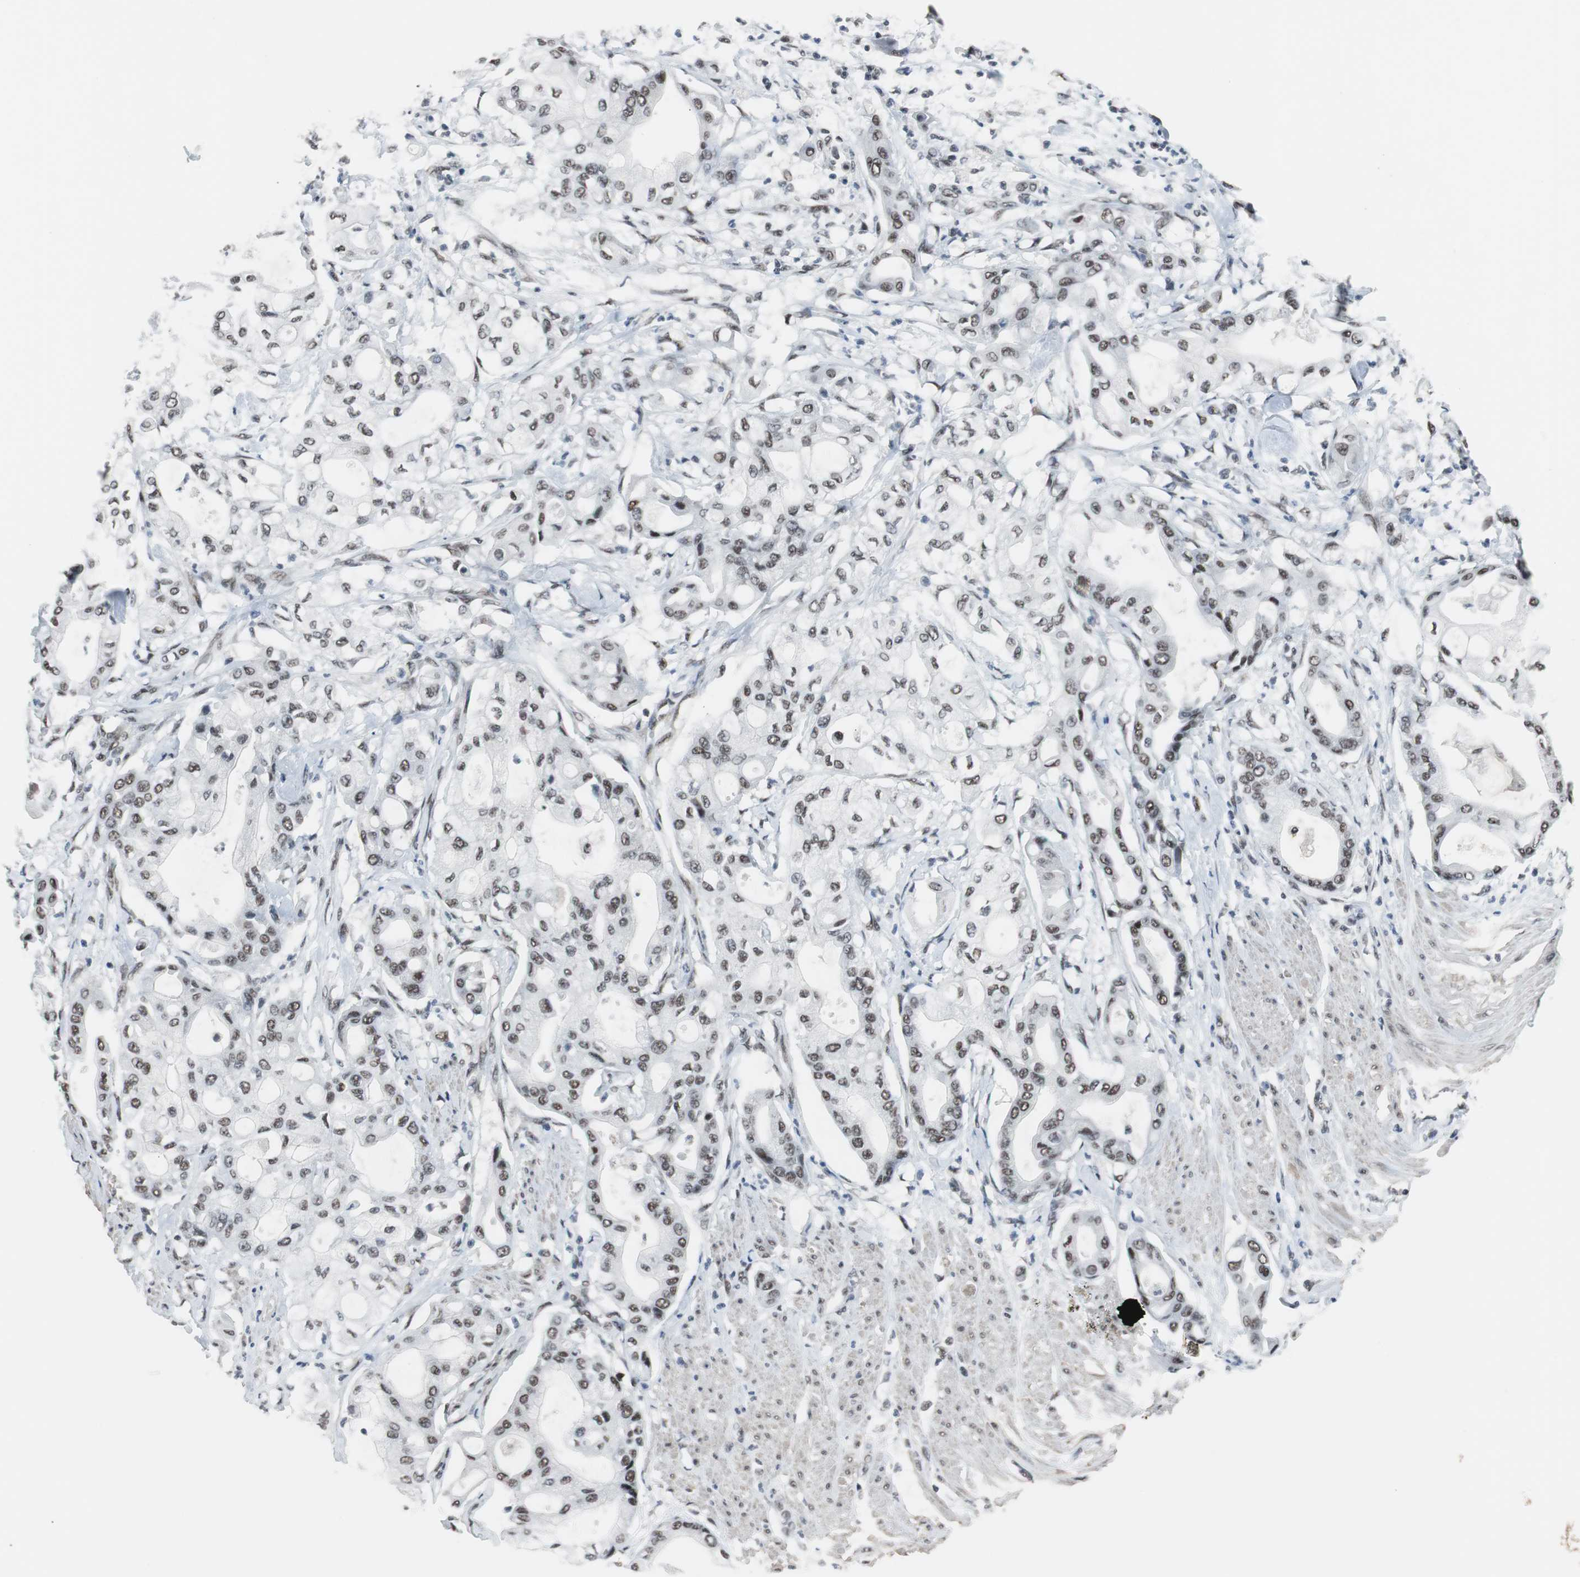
{"staining": {"intensity": "moderate", "quantity": ">75%", "location": "nuclear"}, "tissue": "pancreatic cancer", "cell_type": "Tumor cells", "image_type": "cancer", "snomed": [{"axis": "morphology", "description": "Adenocarcinoma, NOS"}, {"axis": "morphology", "description": "Adenocarcinoma, metastatic, NOS"}, {"axis": "topography", "description": "Lymph node"}, {"axis": "topography", "description": "Pancreas"}, {"axis": "topography", "description": "Duodenum"}], "caption": "Immunohistochemistry (IHC) of human metastatic adenocarcinoma (pancreatic) exhibits medium levels of moderate nuclear expression in about >75% of tumor cells.", "gene": "TAF7", "patient": {"sex": "female", "age": 64}}